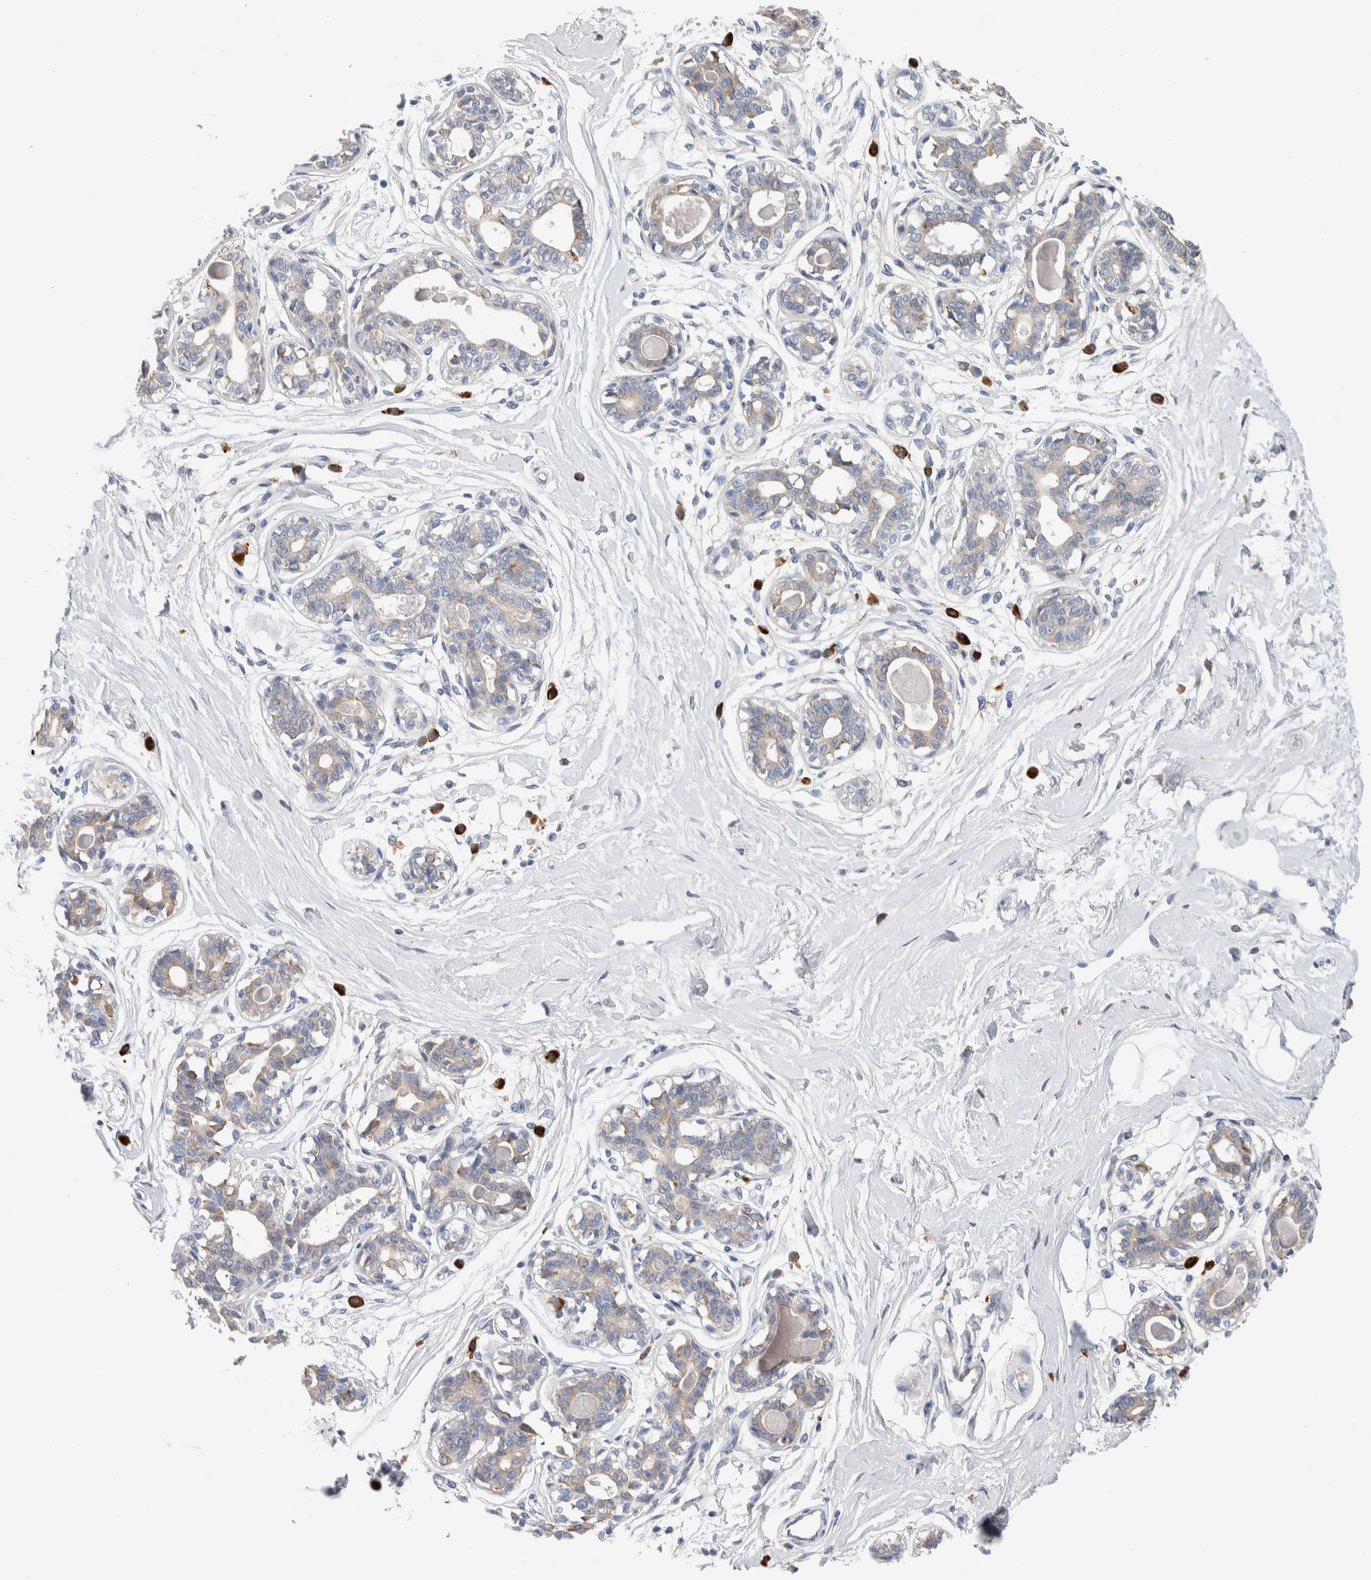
{"staining": {"intensity": "negative", "quantity": "none", "location": "none"}, "tissue": "breast", "cell_type": "Adipocytes", "image_type": "normal", "snomed": [{"axis": "morphology", "description": "Normal tissue, NOS"}, {"axis": "topography", "description": "Breast"}], "caption": "IHC of unremarkable human breast displays no expression in adipocytes. (DAB (3,3'-diaminobenzidine) immunohistochemistry visualized using brightfield microscopy, high magnification).", "gene": "ENGASE", "patient": {"sex": "female", "age": 45}}